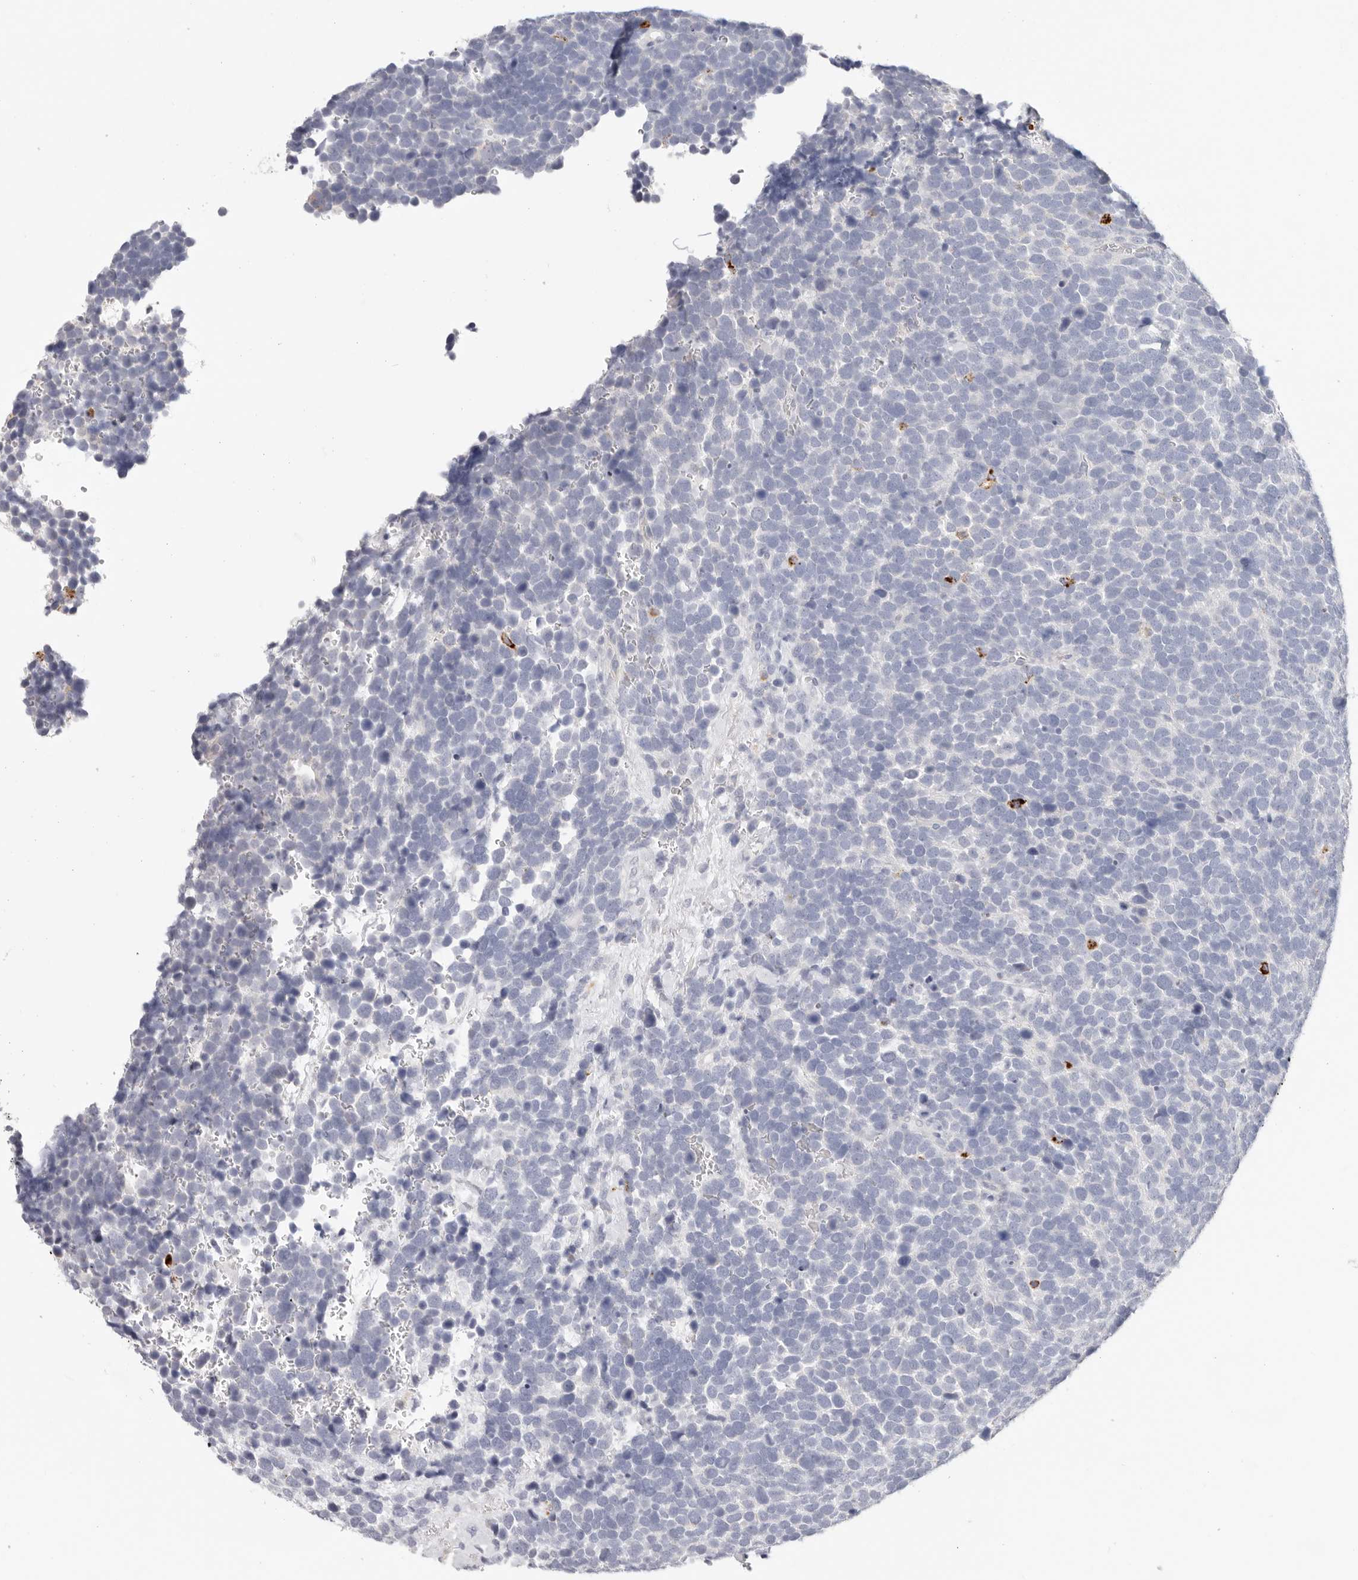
{"staining": {"intensity": "strong", "quantity": "<25%", "location": "cytoplasmic/membranous"}, "tissue": "urothelial cancer", "cell_type": "Tumor cells", "image_type": "cancer", "snomed": [{"axis": "morphology", "description": "Urothelial carcinoma, High grade"}, {"axis": "topography", "description": "Urinary bladder"}], "caption": "About <25% of tumor cells in urothelial cancer demonstrate strong cytoplasmic/membranous protein expression as visualized by brown immunohistochemical staining.", "gene": "STKLD1", "patient": {"sex": "female", "age": 82}}